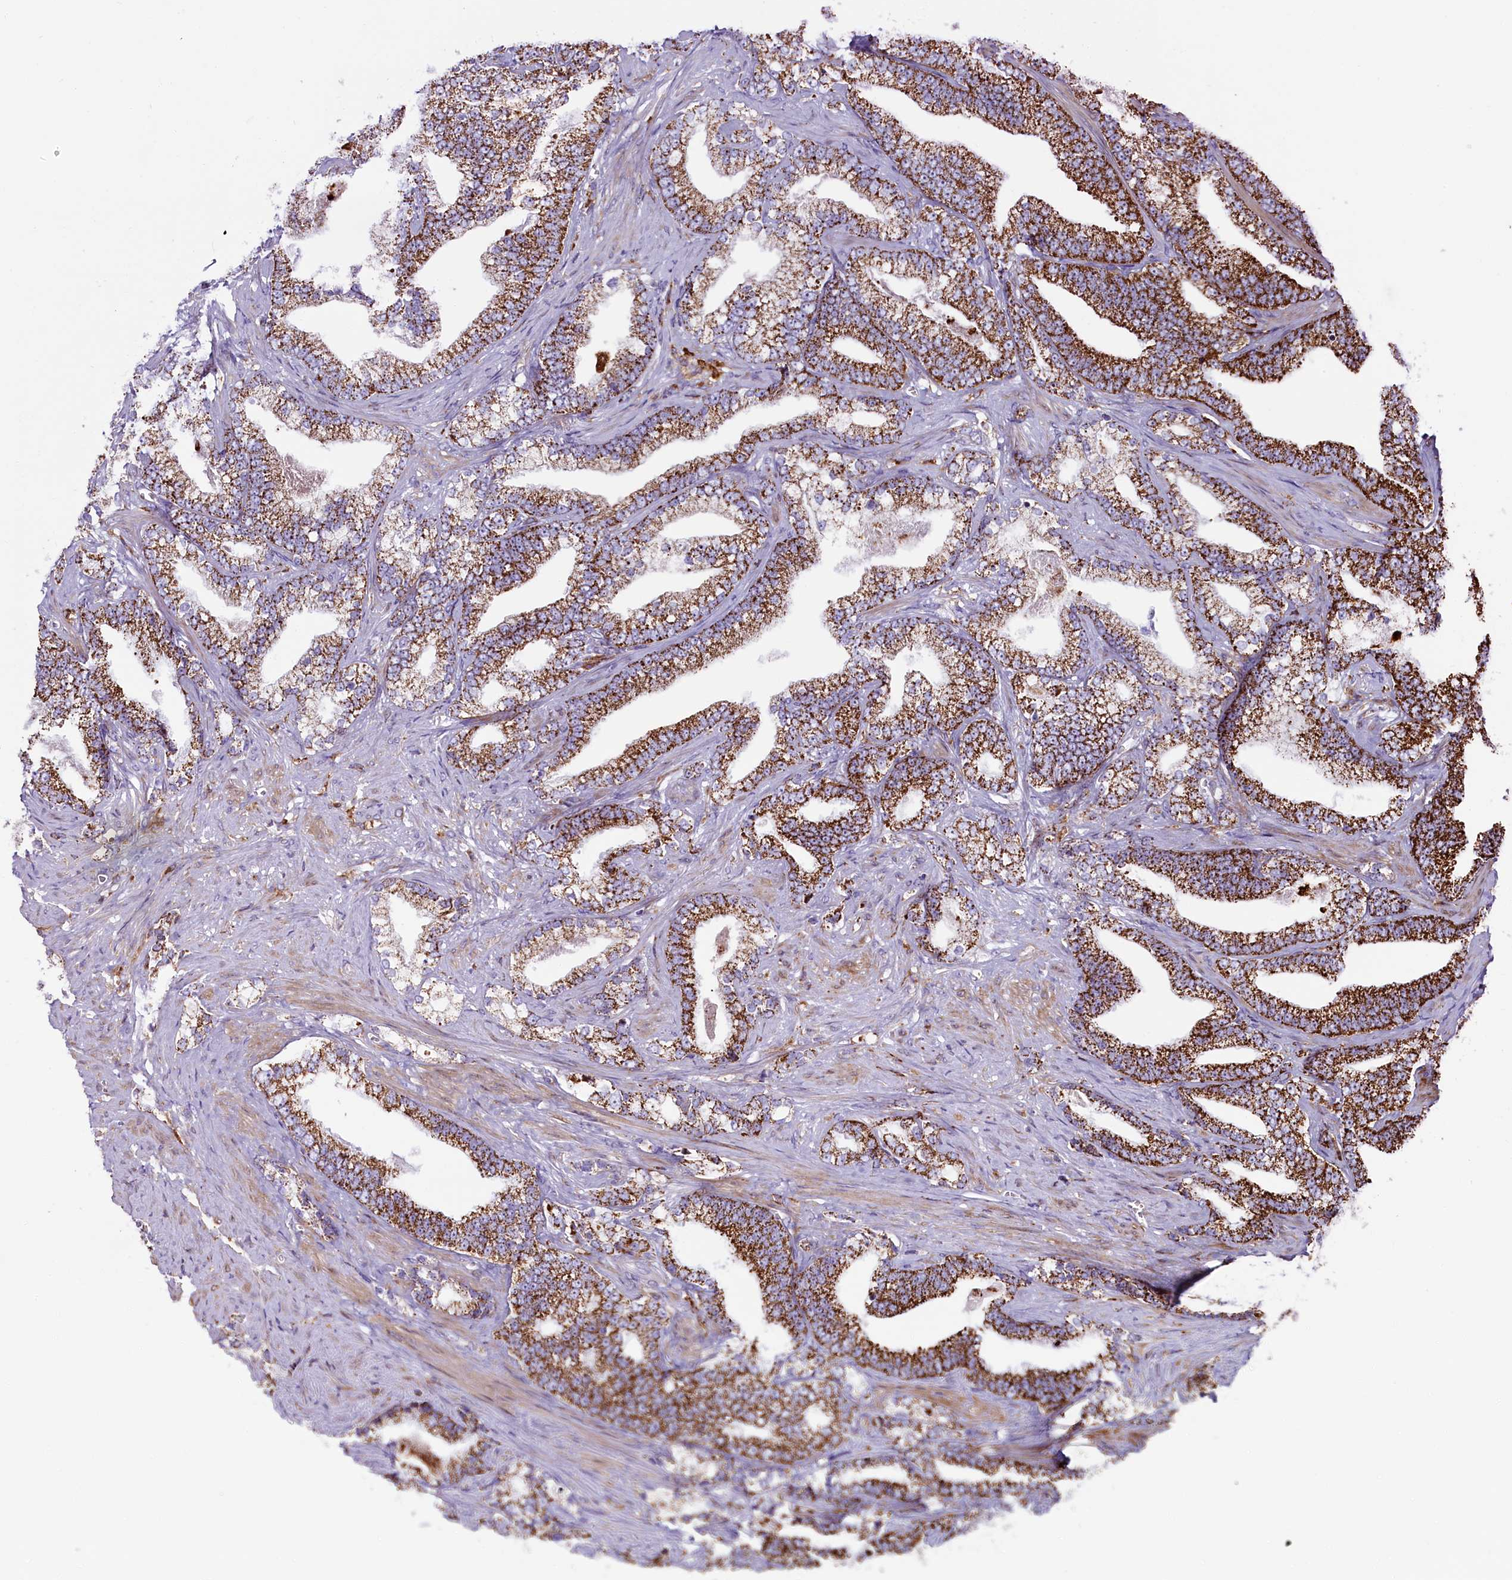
{"staining": {"intensity": "strong", "quantity": "25%-75%", "location": "cytoplasmic/membranous"}, "tissue": "prostate cancer", "cell_type": "Tumor cells", "image_type": "cancer", "snomed": [{"axis": "morphology", "description": "Adenocarcinoma, High grade"}, {"axis": "topography", "description": "Prostate and seminal vesicle, NOS"}], "caption": "There is high levels of strong cytoplasmic/membranous expression in tumor cells of prostate adenocarcinoma (high-grade), as demonstrated by immunohistochemical staining (brown color).", "gene": "IL20RA", "patient": {"sex": "male", "age": 67}}